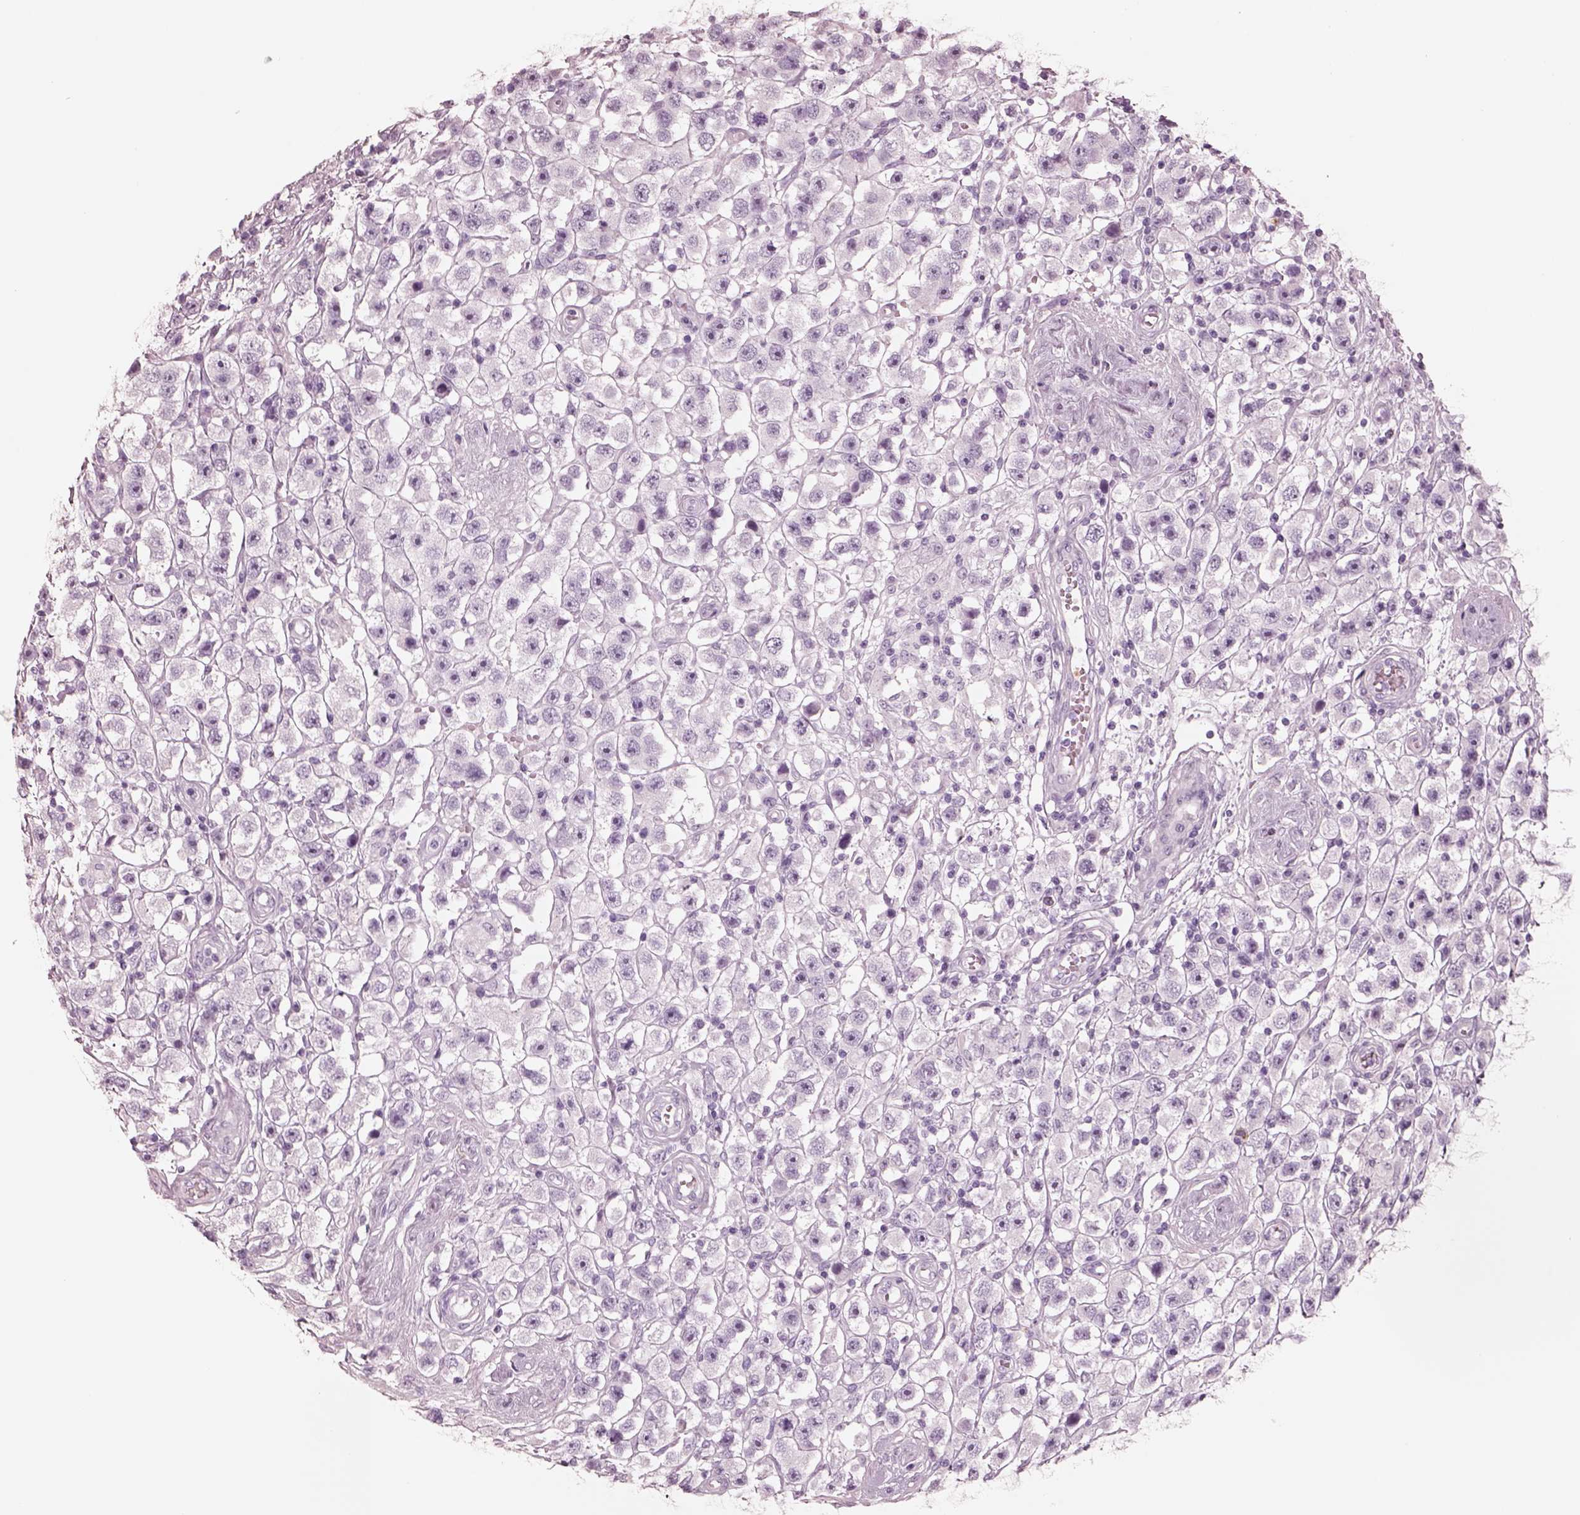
{"staining": {"intensity": "negative", "quantity": "none", "location": "none"}, "tissue": "testis cancer", "cell_type": "Tumor cells", "image_type": "cancer", "snomed": [{"axis": "morphology", "description": "Seminoma, NOS"}, {"axis": "topography", "description": "Testis"}], "caption": "DAB (3,3'-diaminobenzidine) immunohistochemical staining of testis cancer (seminoma) demonstrates no significant expression in tumor cells.", "gene": "ELANE", "patient": {"sex": "male", "age": 45}}